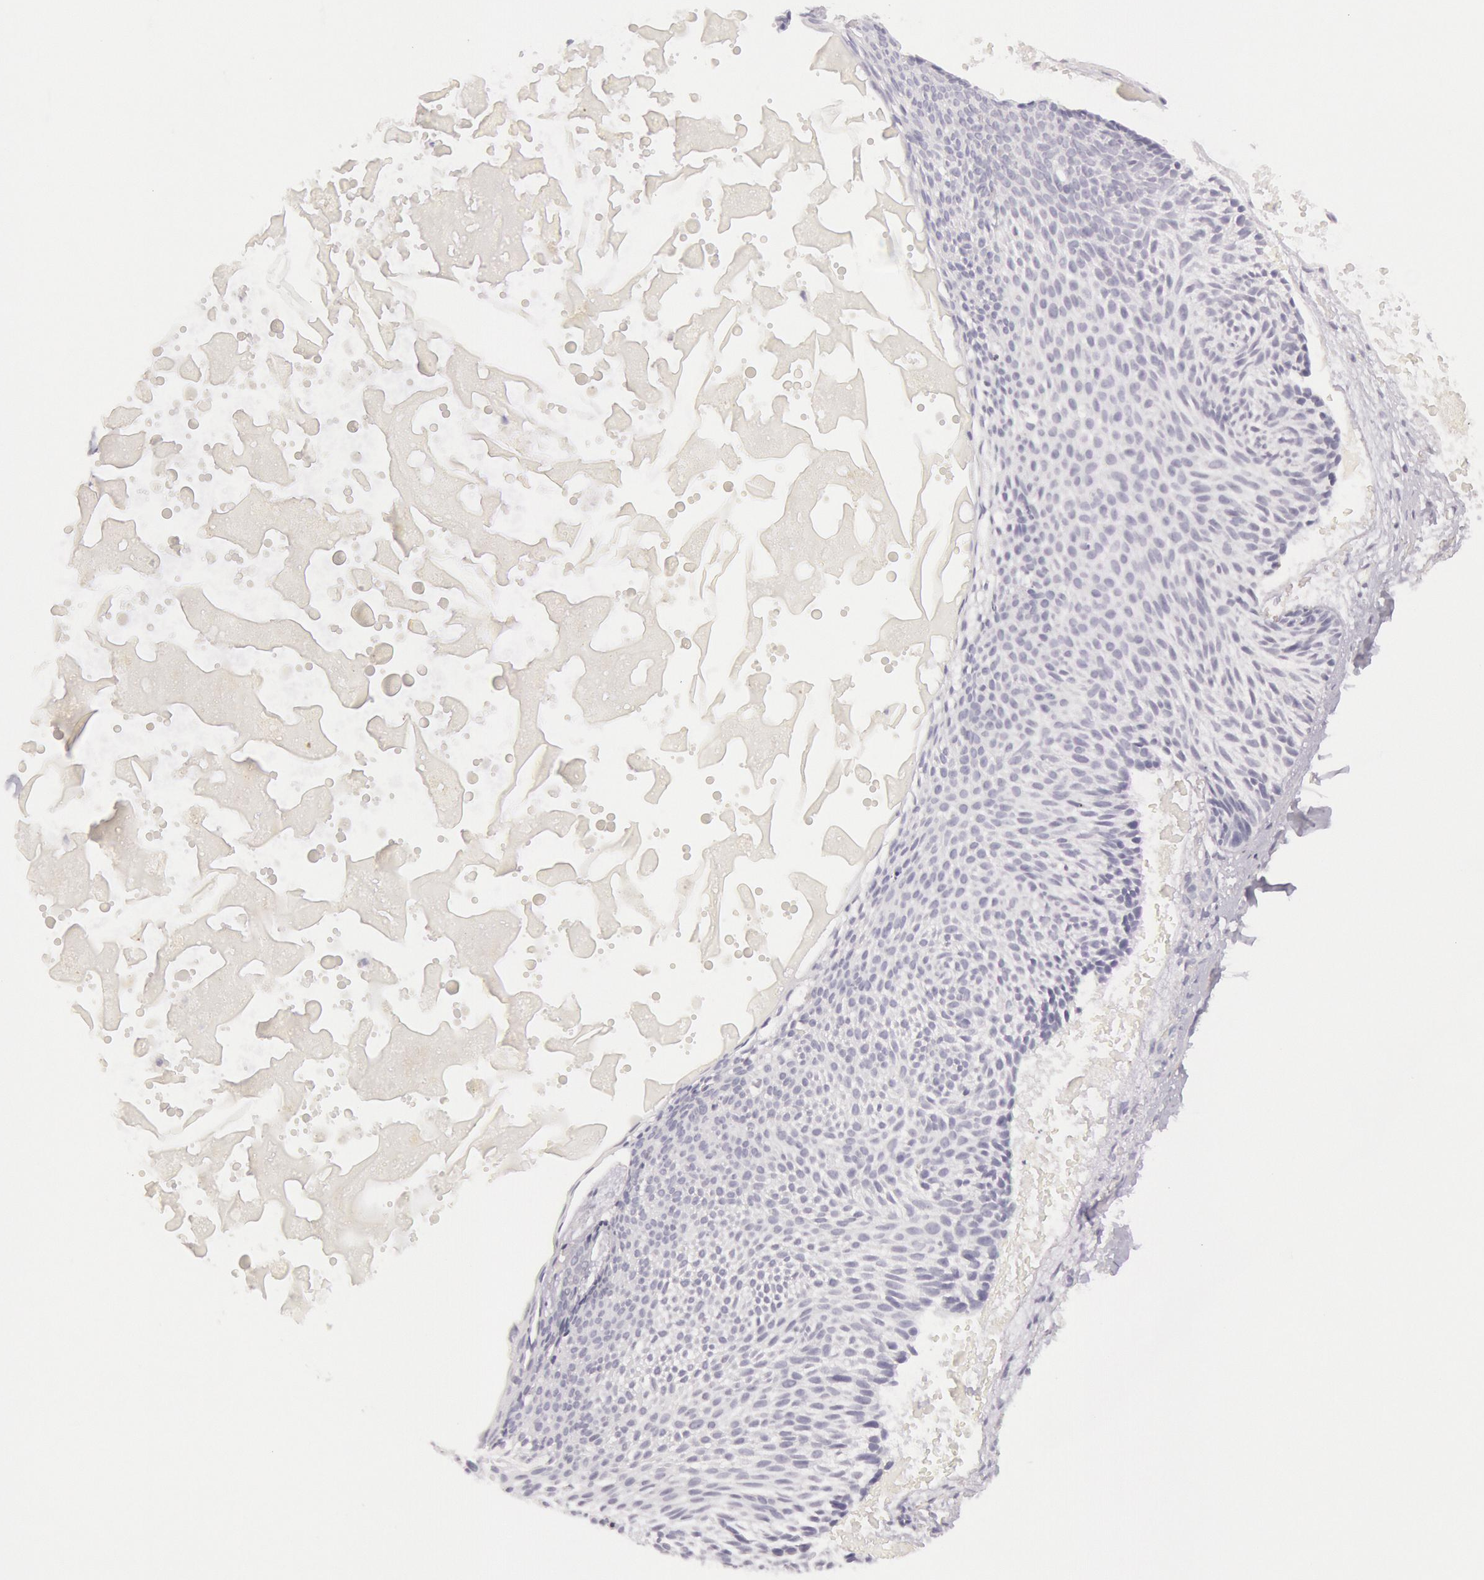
{"staining": {"intensity": "negative", "quantity": "none", "location": "none"}, "tissue": "skin cancer", "cell_type": "Tumor cells", "image_type": "cancer", "snomed": [{"axis": "morphology", "description": "Basal cell carcinoma"}, {"axis": "topography", "description": "Skin"}], "caption": "Skin basal cell carcinoma was stained to show a protein in brown. There is no significant staining in tumor cells. (DAB IHC with hematoxylin counter stain).", "gene": "CKB", "patient": {"sex": "male", "age": 84}}